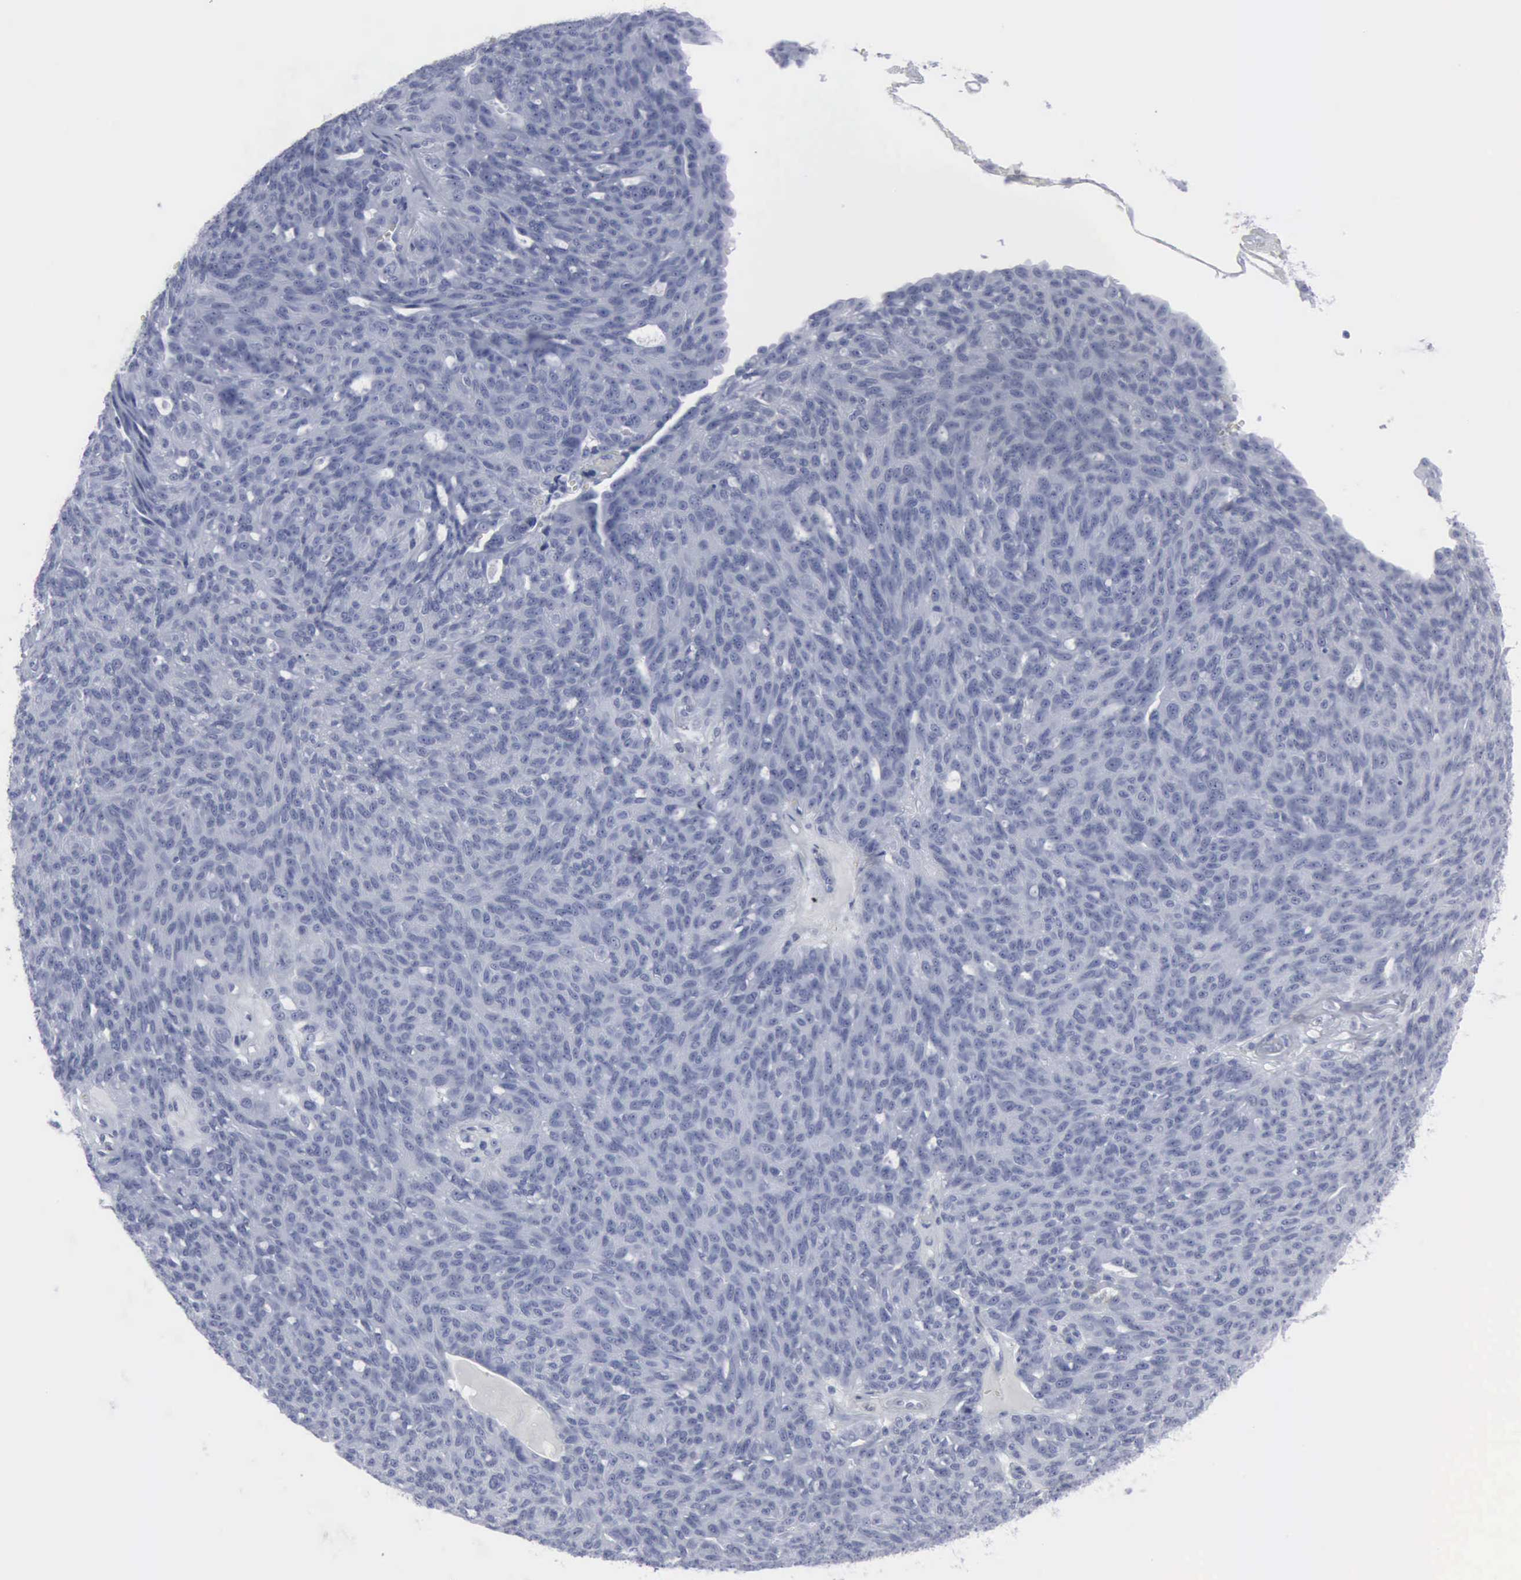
{"staining": {"intensity": "negative", "quantity": "none", "location": "none"}, "tissue": "ovarian cancer", "cell_type": "Tumor cells", "image_type": "cancer", "snomed": [{"axis": "morphology", "description": "Carcinoma, endometroid"}, {"axis": "topography", "description": "Ovary"}], "caption": "Ovarian cancer stained for a protein using IHC displays no expression tumor cells.", "gene": "VCAM1", "patient": {"sex": "female", "age": 60}}